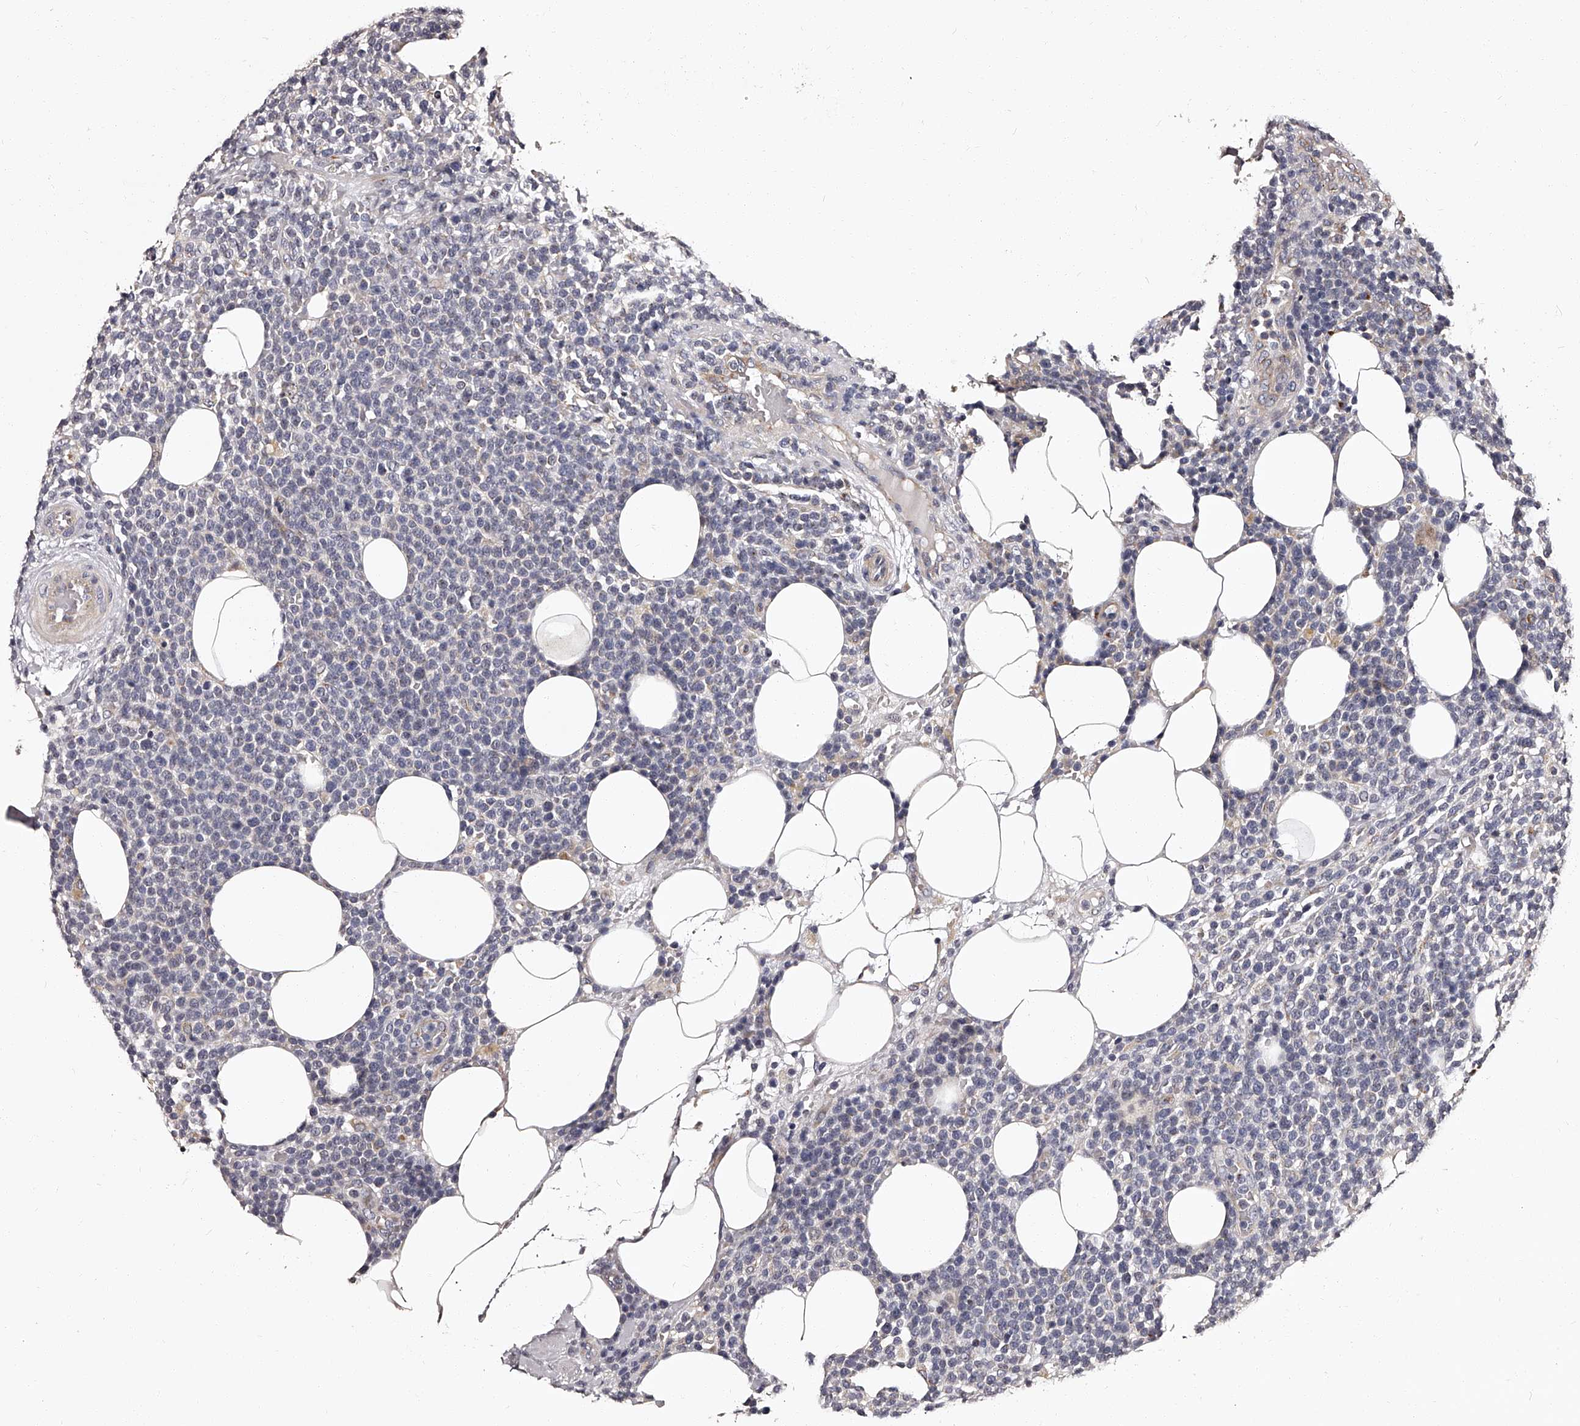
{"staining": {"intensity": "negative", "quantity": "none", "location": "none"}, "tissue": "lymphoma", "cell_type": "Tumor cells", "image_type": "cancer", "snomed": [{"axis": "morphology", "description": "Malignant lymphoma, non-Hodgkin's type, High grade"}, {"axis": "topography", "description": "Lymph node"}], "caption": "A photomicrograph of human high-grade malignant lymphoma, non-Hodgkin's type is negative for staining in tumor cells.", "gene": "RSC1A1", "patient": {"sex": "male", "age": 61}}